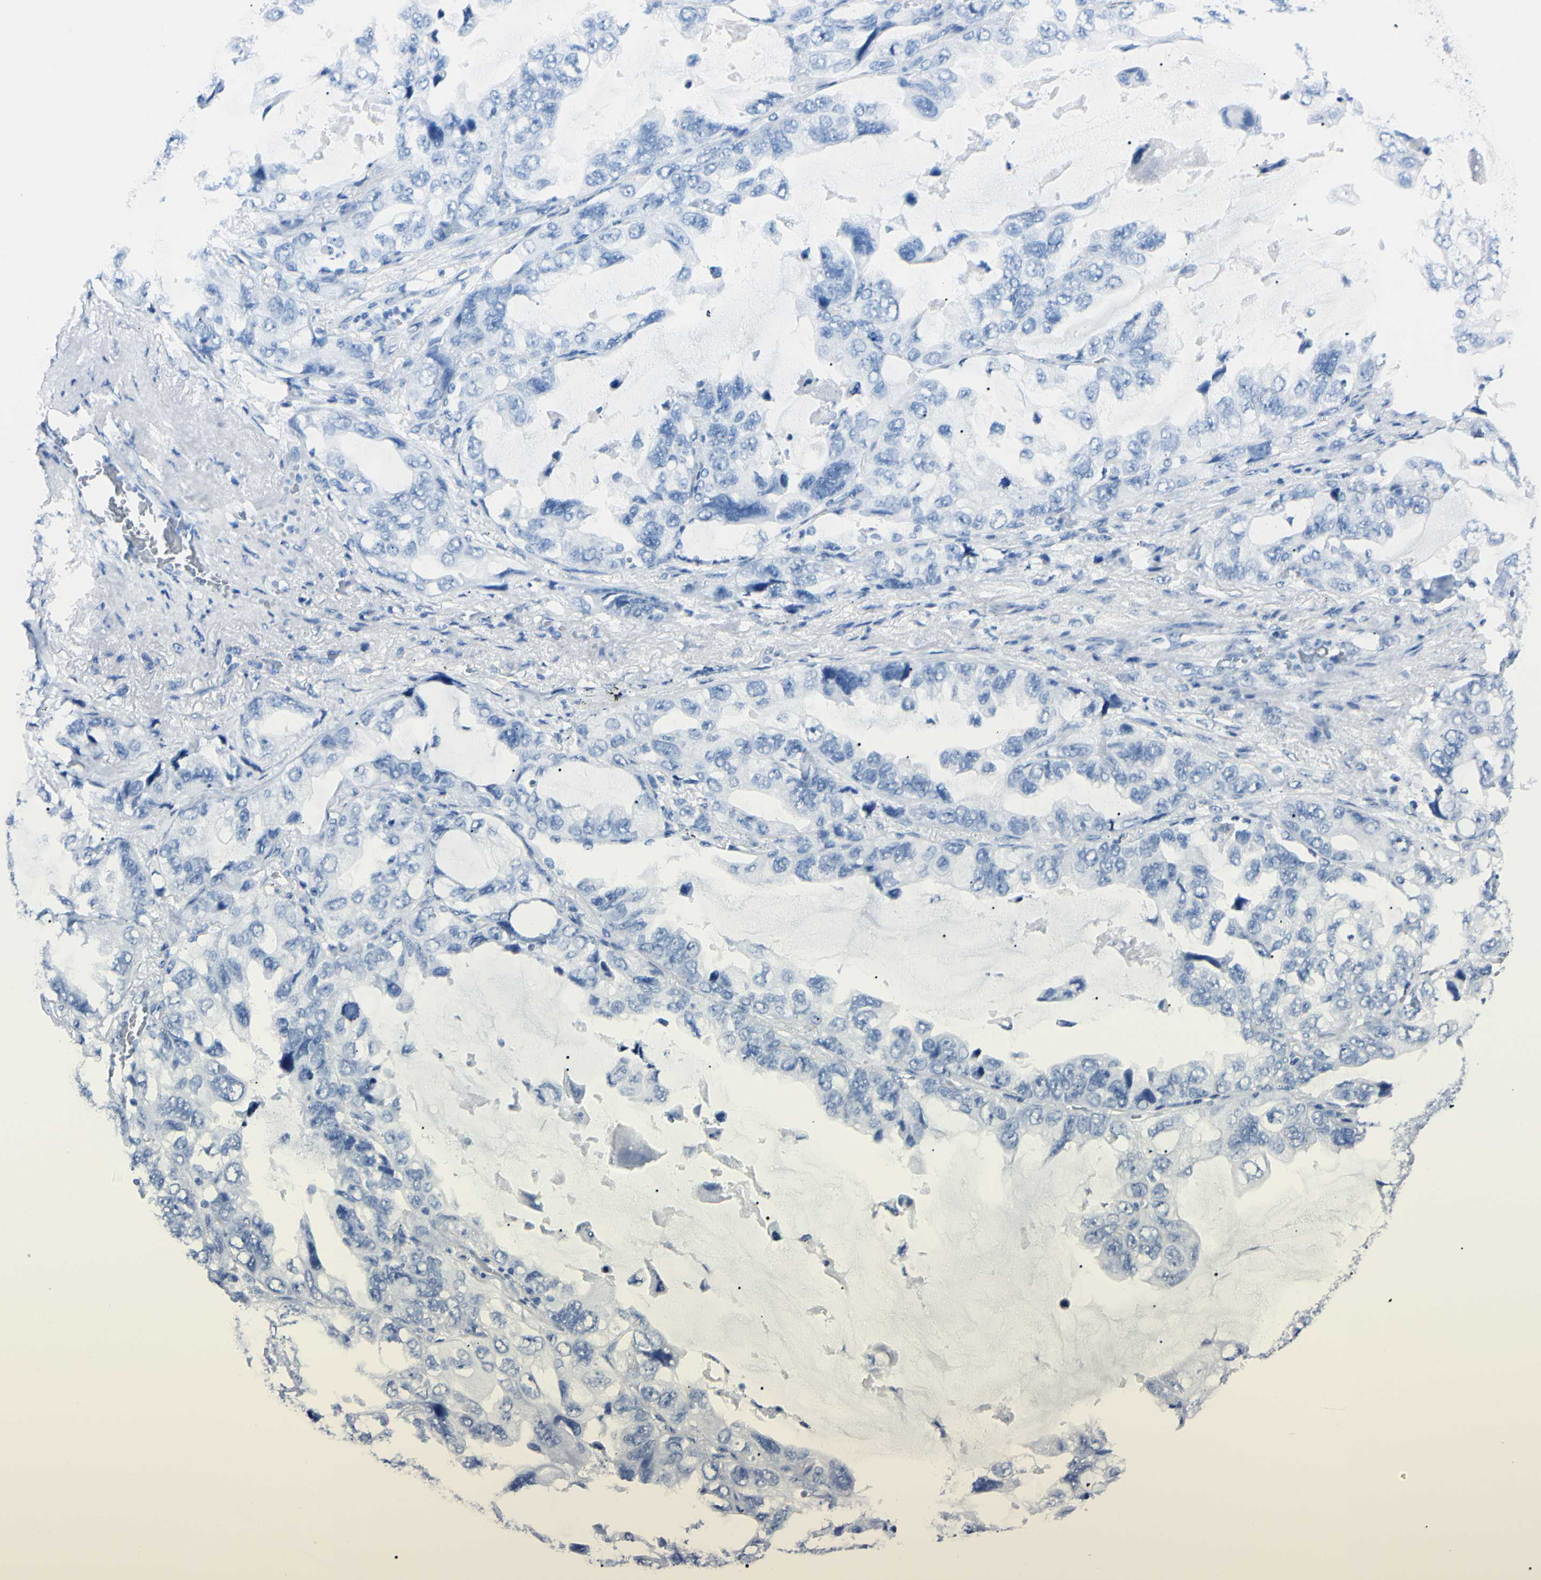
{"staining": {"intensity": "negative", "quantity": "none", "location": "none"}, "tissue": "lung cancer", "cell_type": "Tumor cells", "image_type": "cancer", "snomed": [{"axis": "morphology", "description": "Squamous cell carcinoma, NOS"}, {"axis": "topography", "description": "Lung"}], "caption": "This is an immunohistochemistry (IHC) photomicrograph of human lung cancer (squamous cell carcinoma). There is no expression in tumor cells.", "gene": "FOLH1", "patient": {"sex": "female", "age": 73}}